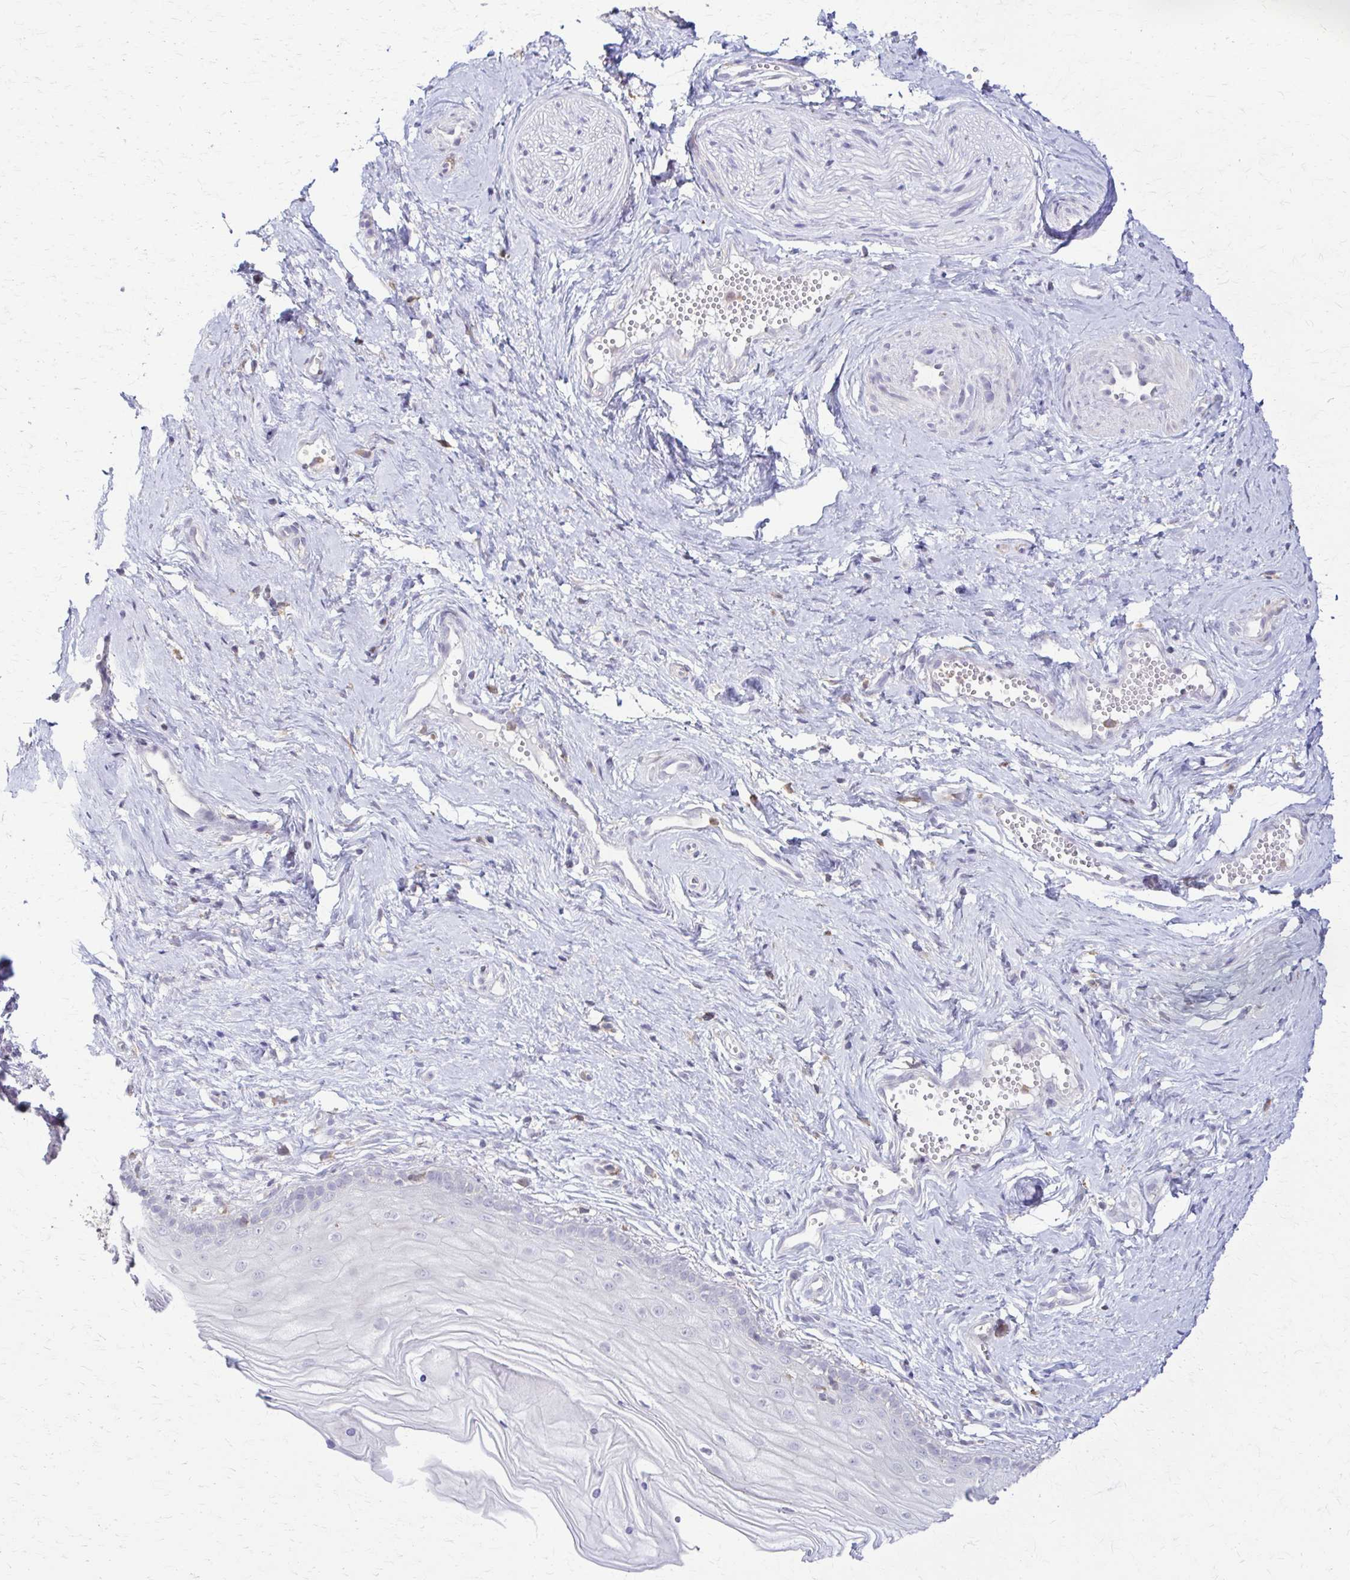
{"staining": {"intensity": "negative", "quantity": "none", "location": "none"}, "tissue": "vagina", "cell_type": "Squamous epithelial cells", "image_type": "normal", "snomed": [{"axis": "morphology", "description": "Normal tissue, NOS"}, {"axis": "topography", "description": "Vagina"}], "caption": "Immunohistochemical staining of normal vagina exhibits no significant positivity in squamous epithelial cells.", "gene": "PIK3AP1", "patient": {"sex": "female", "age": 38}}